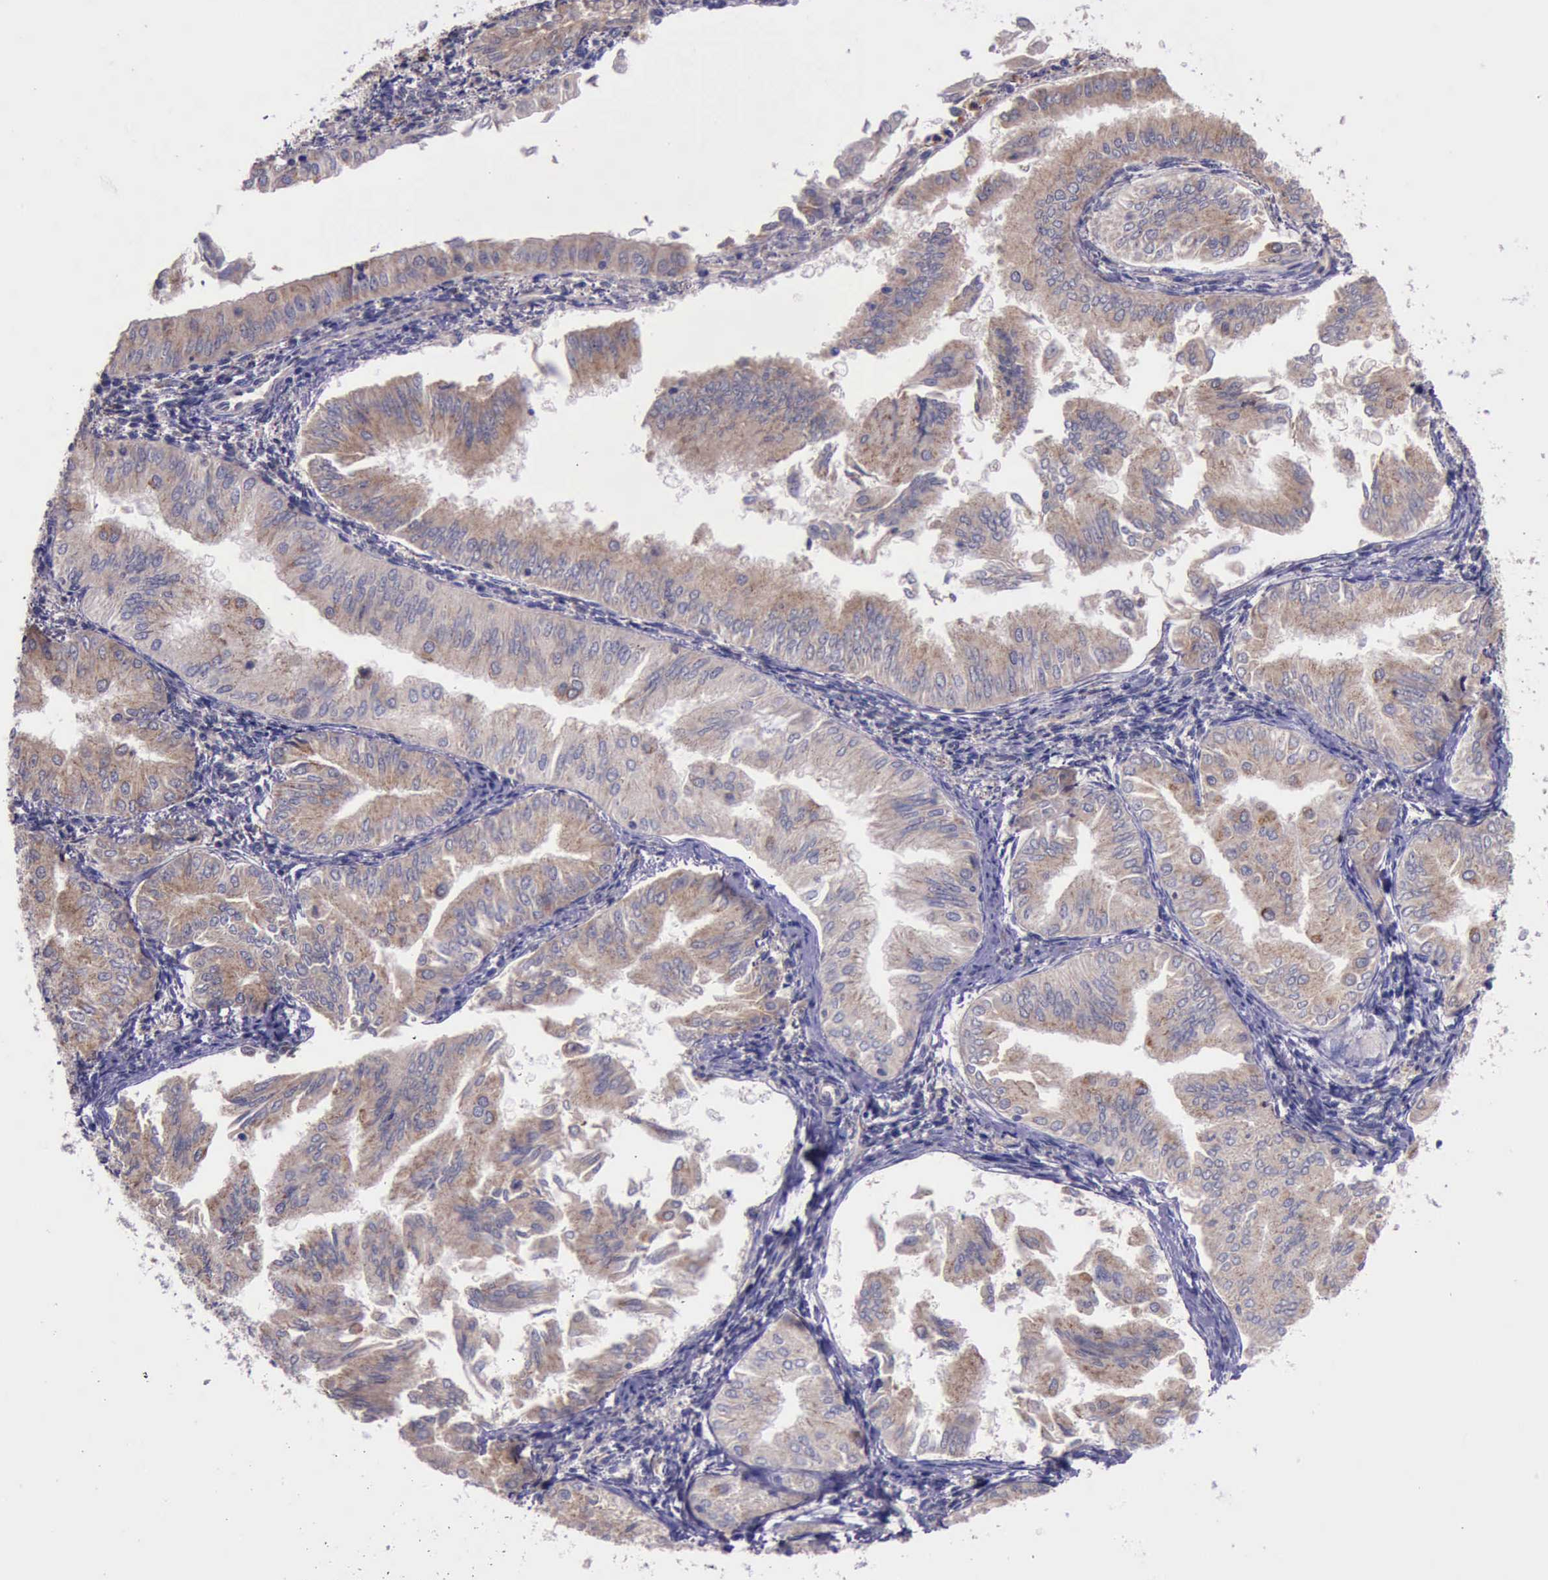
{"staining": {"intensity": "moderate", "quantity": ">75%", "location": "cytoplasmic/membranous"}, "tissue": "endometrial cancer", "cell_type": "Tumor cells", "image_type": "cancer", "snomed": [{"axis": "morphology", "description": "Adenocarcinoma, NOS"}, {"axis": "topography", "description": "Endometrium"}], "caption": "Endometrial cancer was stained to show a protein in brown. There is medium levels of moderate cytoplasmic/membranous staining in about >75% of tumor cells.", "gene": "PLEK2", "patient": {"sex": "female", "age": 53}}